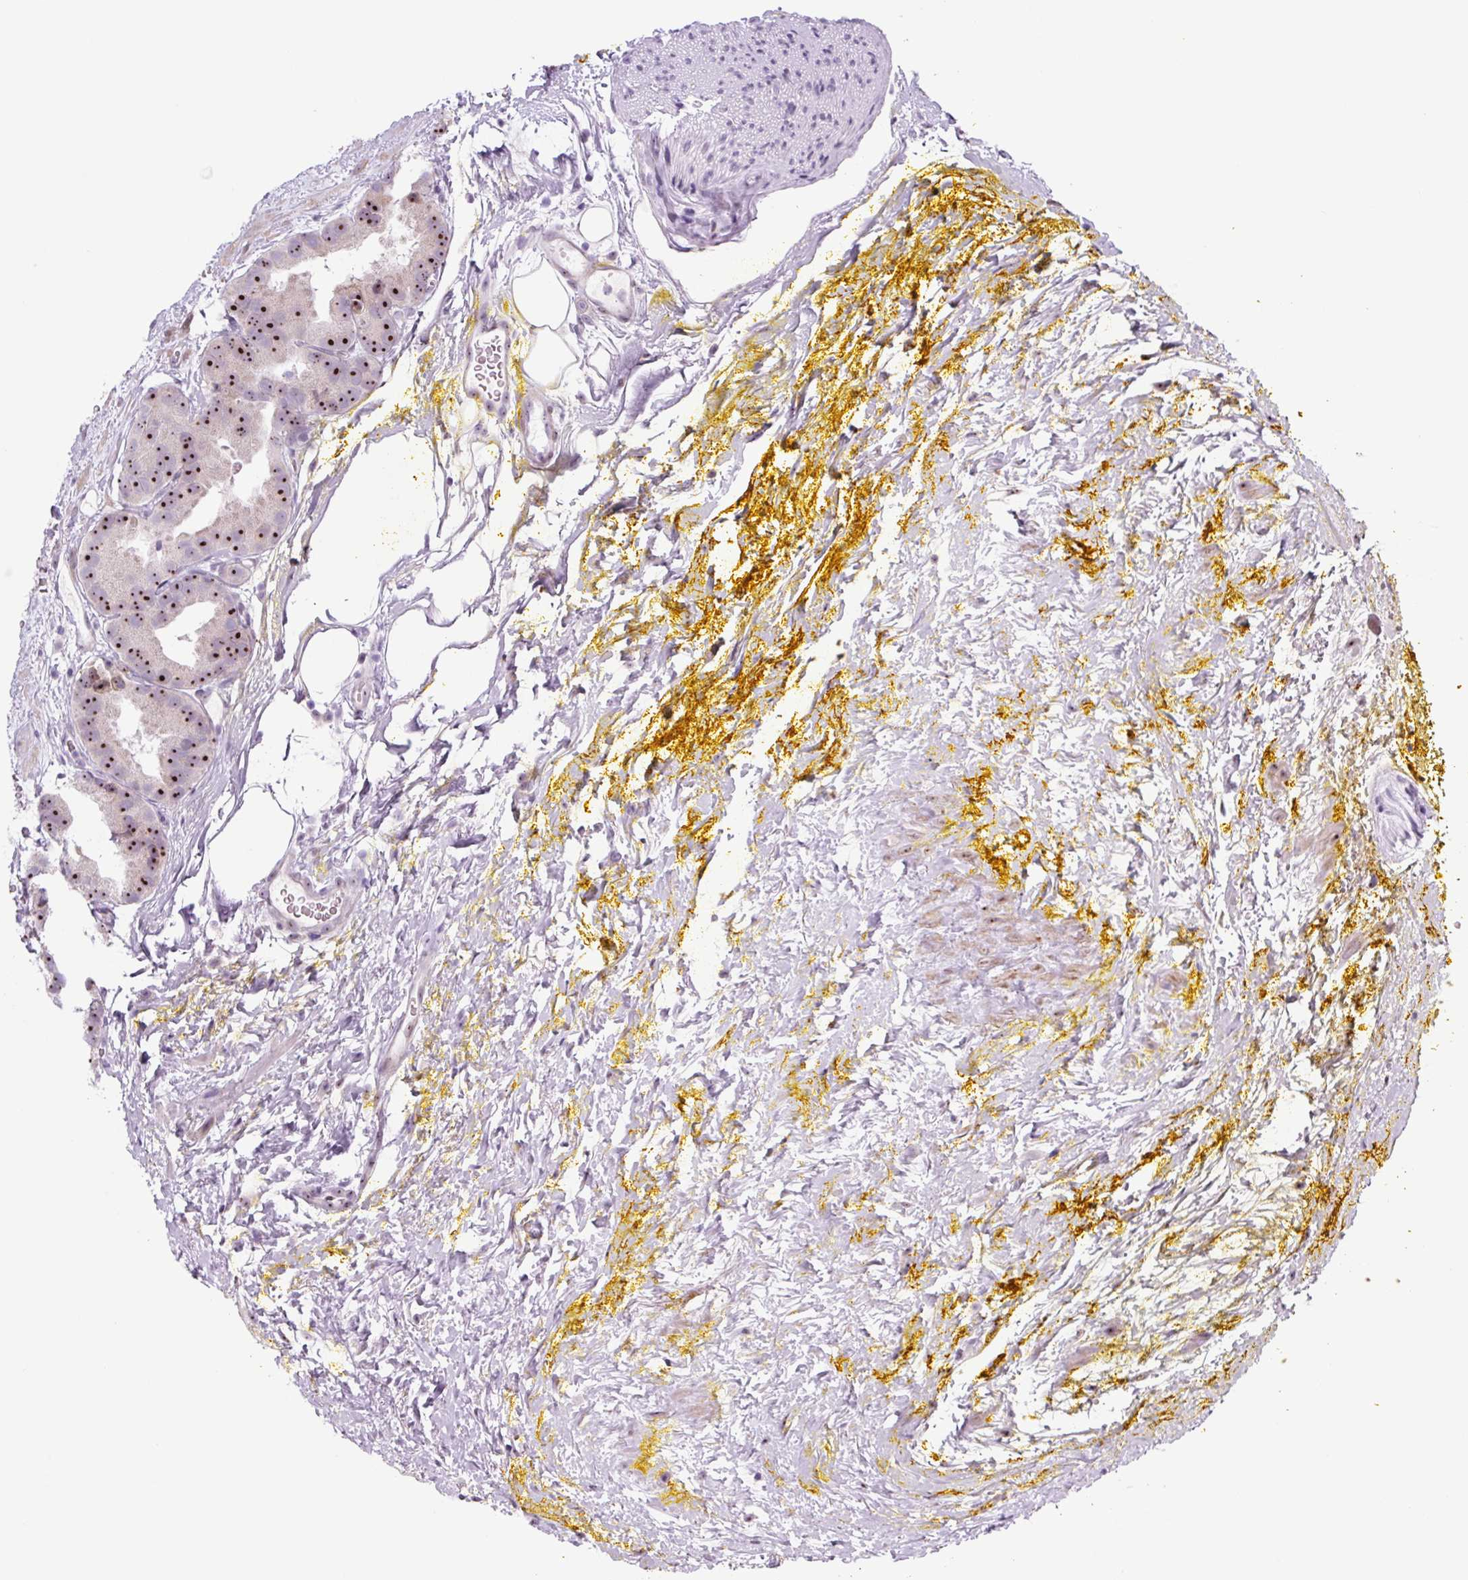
{"staining": {"intensity": "strong", "quantity": ">75%", "location": "nuclear"}, "tissue": "prostate cancer", "cell_type": "Tumor cells", "image_type": "cancer", "snomed": [{"axis": "morphology", "description": "Adenocarcinoma, High grade"}, {"axis": "topography", "description": "Prostate"}], "caption": "Human prostate cancer (adenocarcinoma (high-grade)) stained with a brown dye displays strong nuclear positive expression in about >75% of tumor cells.", "gene": "RRS1", "patient": {"sex": "male", "age": 63}}